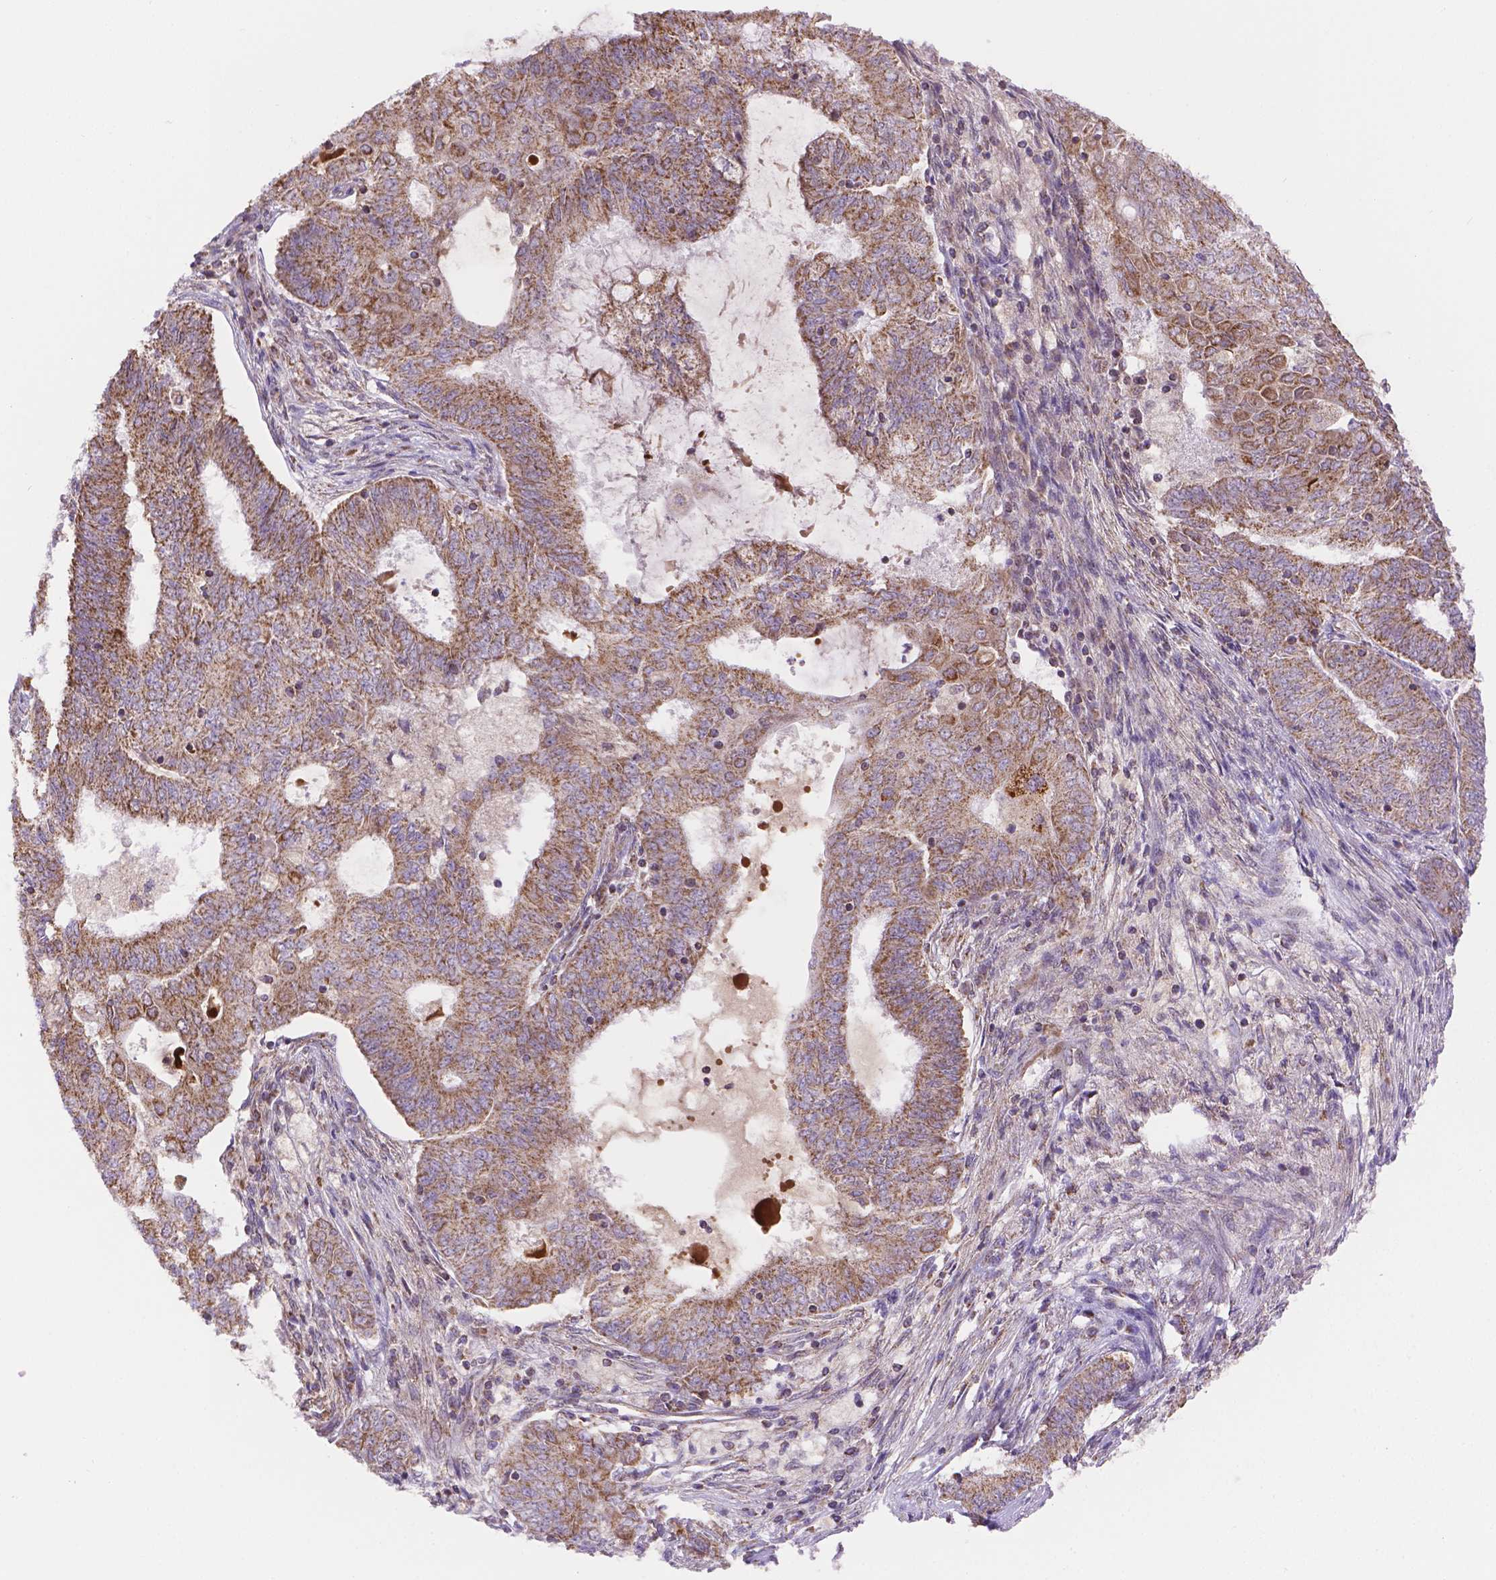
{"staining": {"intensity": "moderate", "quantity": ">75%", "location": "cytoplasmic/membranous"}, "tissue": "endometrial cancer", "cell_type": "Tumor cells", "image_type": "cancer", "snomed": [{"axis": "morphology", "description": "Adenocarcinoma, NOS"}, {"axis": "topography", "description": "Endometrium"}], "caption": "Endometrial cancer stained with immunohistochemistry demonstrates moderate cytoplasmic/membranous positivity in approximately >75% of tumor cells. The staining was performed using DAB to visualize the protein expression in brown, while the nuclei were stained in blue with hematoxylin (Magnification: 20x).", "gene": "CYYR1", "patient": {"sex": "female", "age": 62}}